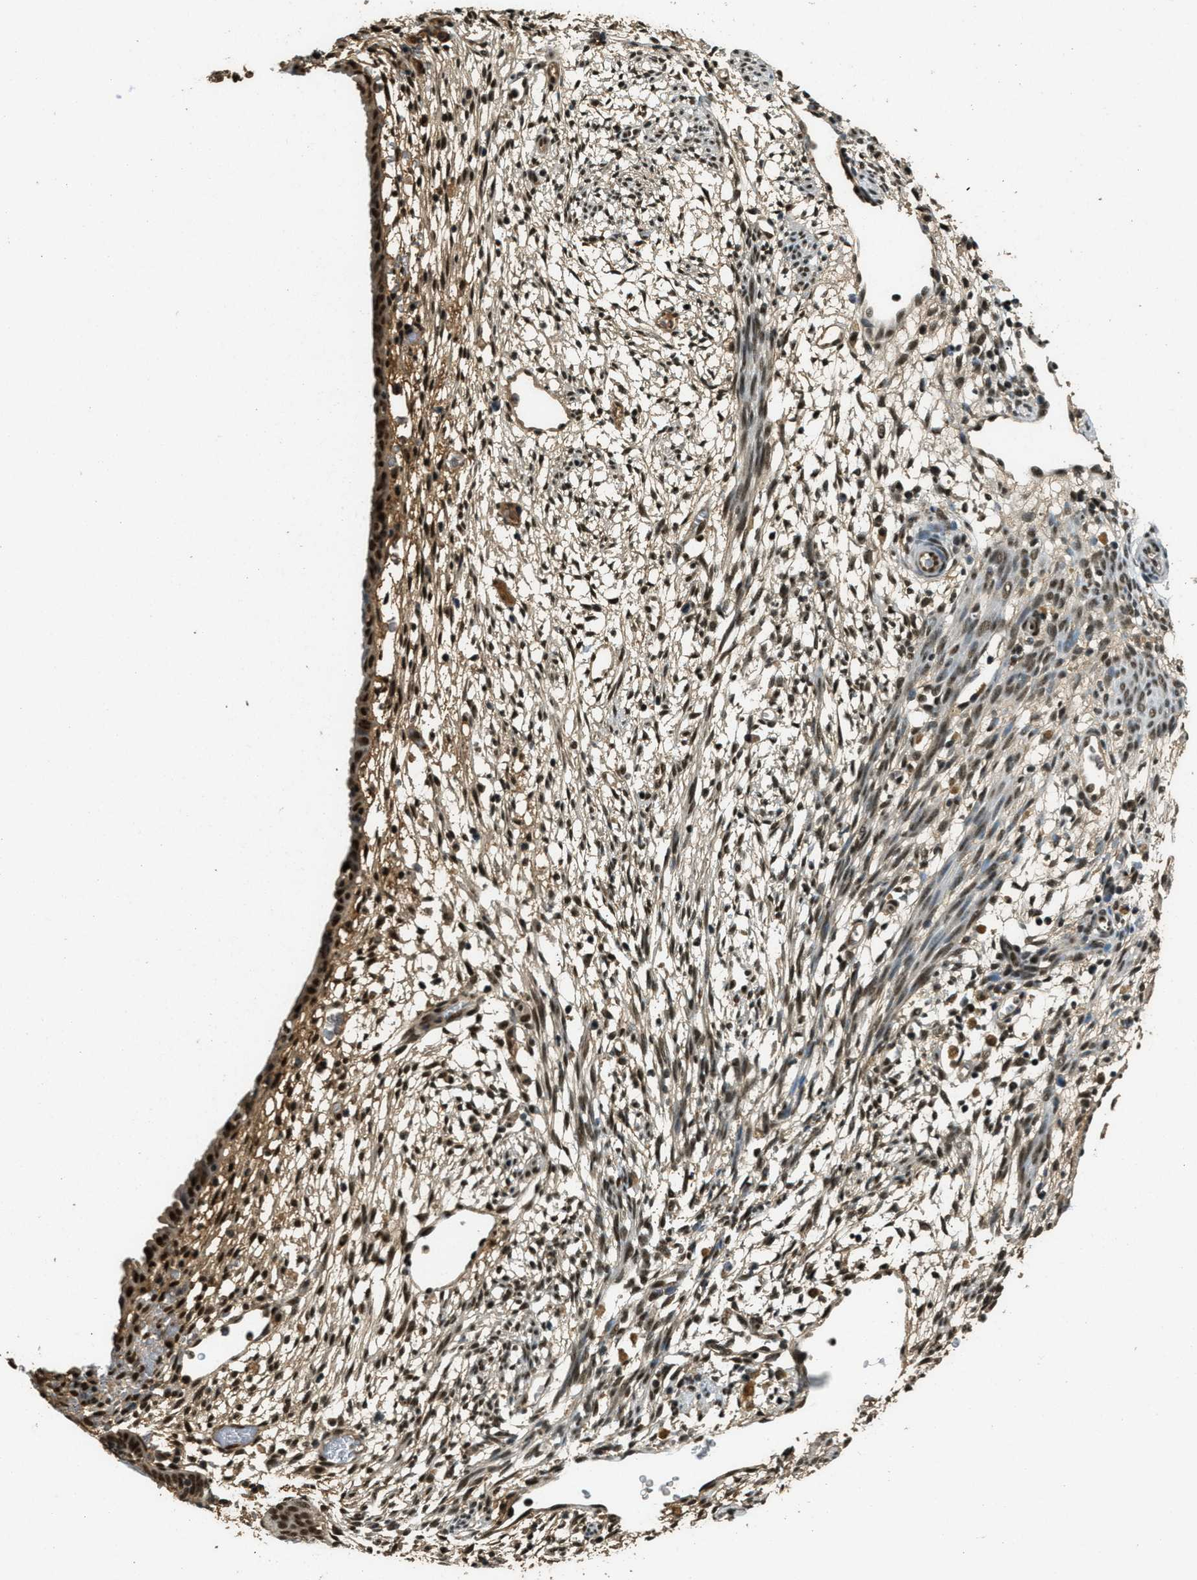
{"staining": {"intensity": "strong", "quantity": "25%-75%", "location": "nuclear"}, "tissue": "endometrium", "cell_type": "Cells in endometrial stroma", "image_type": "normal", "snomed": [{"axis": "morphology", "description": "Normal tissue, NOS"}, {"axis": "morphology", "description": "Atrophy, NOS"}, {"axis": "topography", "description": "Uterus"}, {"axis": "topography", "description": "Endometrium"}], "caption": "Immunohistochemistry (IHC) micrograph of unremarkable human endometrium stained for a protein (brown), which reveals high levels of strong nuclear expression in approximately 25%-75% of cells in endometrial stroma.", "gene": "ZNF148", "patient": {"sex": "female", "age": 68}}